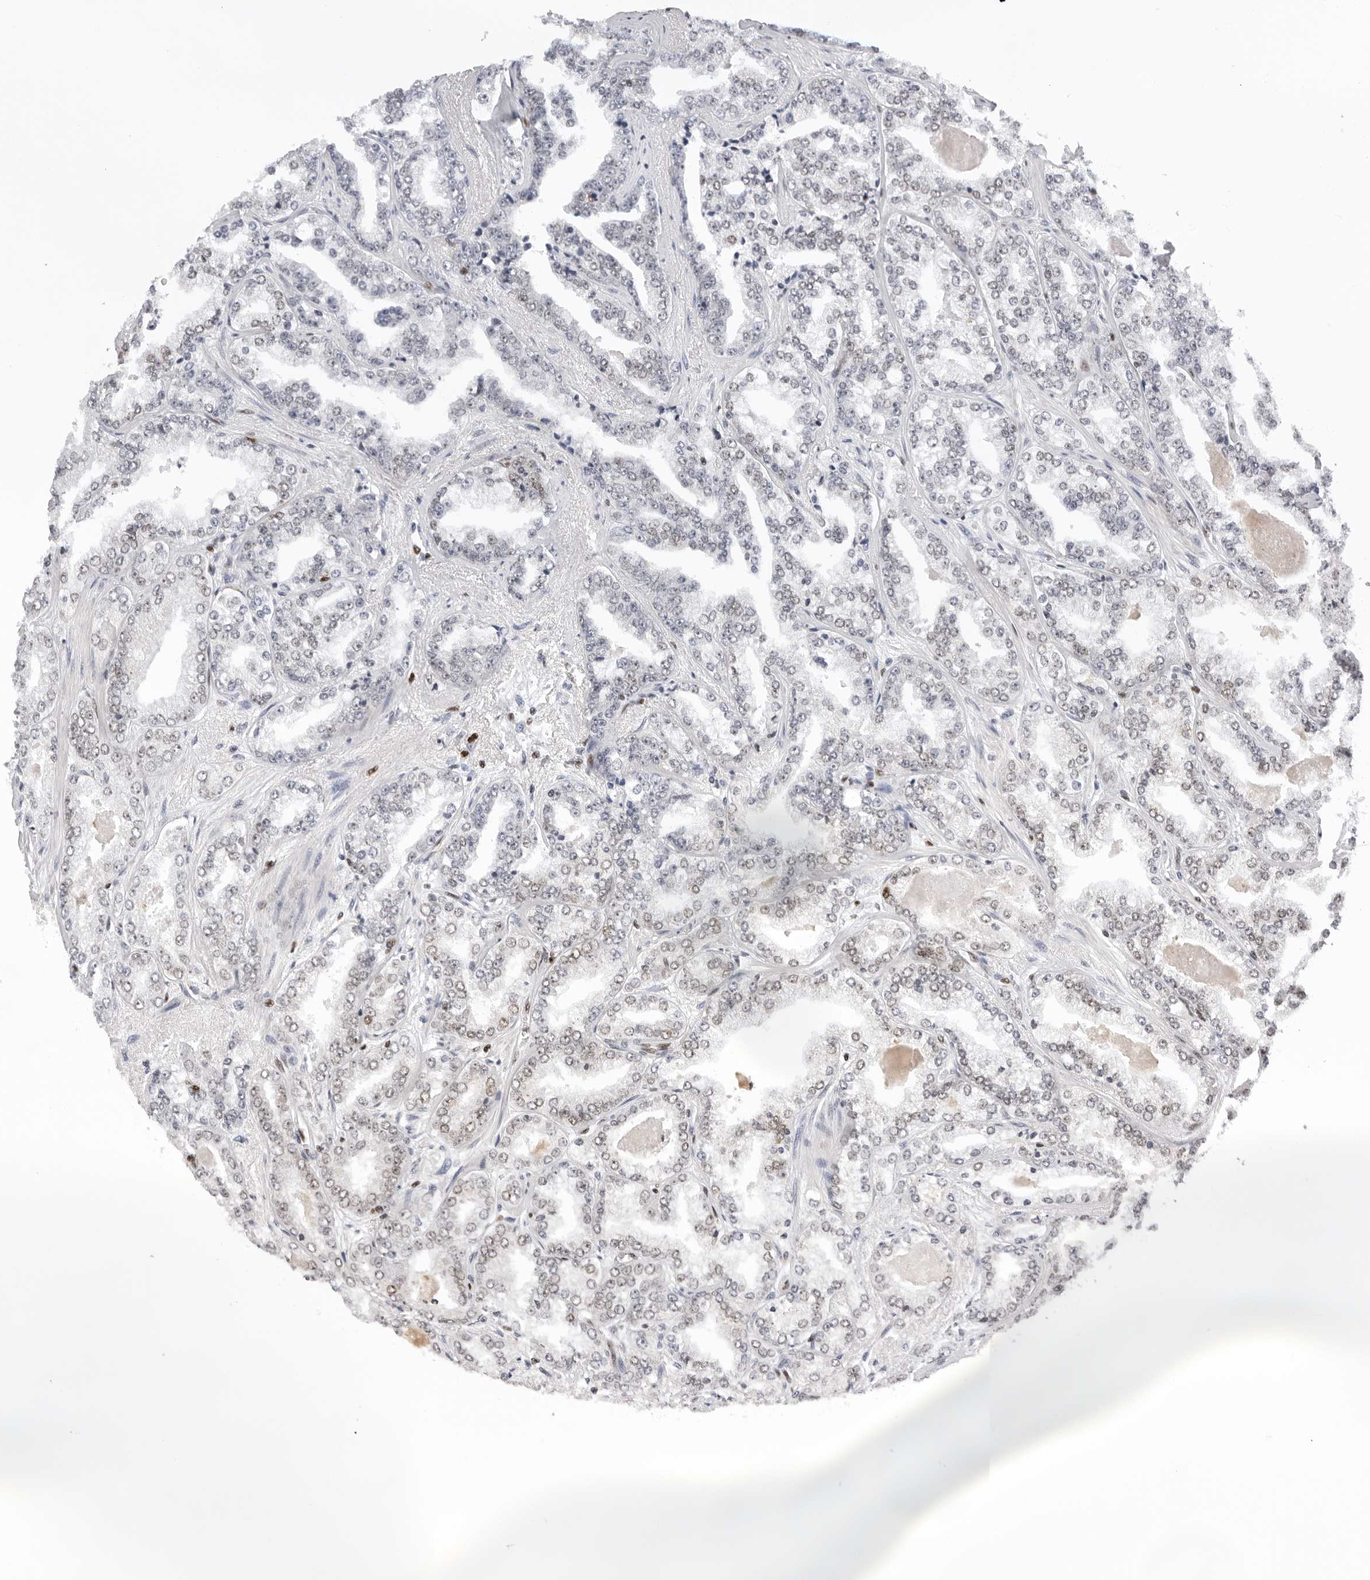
{"staining": {"intensity": "weak", "quantity": "25%-75%", "location": "nuclear"}, "tissue": "prostate cancer", "cell_type": "Tumor cells", "image_type": "cancer", "snomed": [{"axis": "morphology", "description": "Adenocarcinoma, High grade"}, {"axis": "topography", "description": "Prostate"}], "caption": "This is an image of IHC staining of prostate adenocarcinoma (high-grade), which shows weak expression in the nuclear of tumor cells.", "gene": "OGG1", "patient": {"sex": "male", "age": 71}}